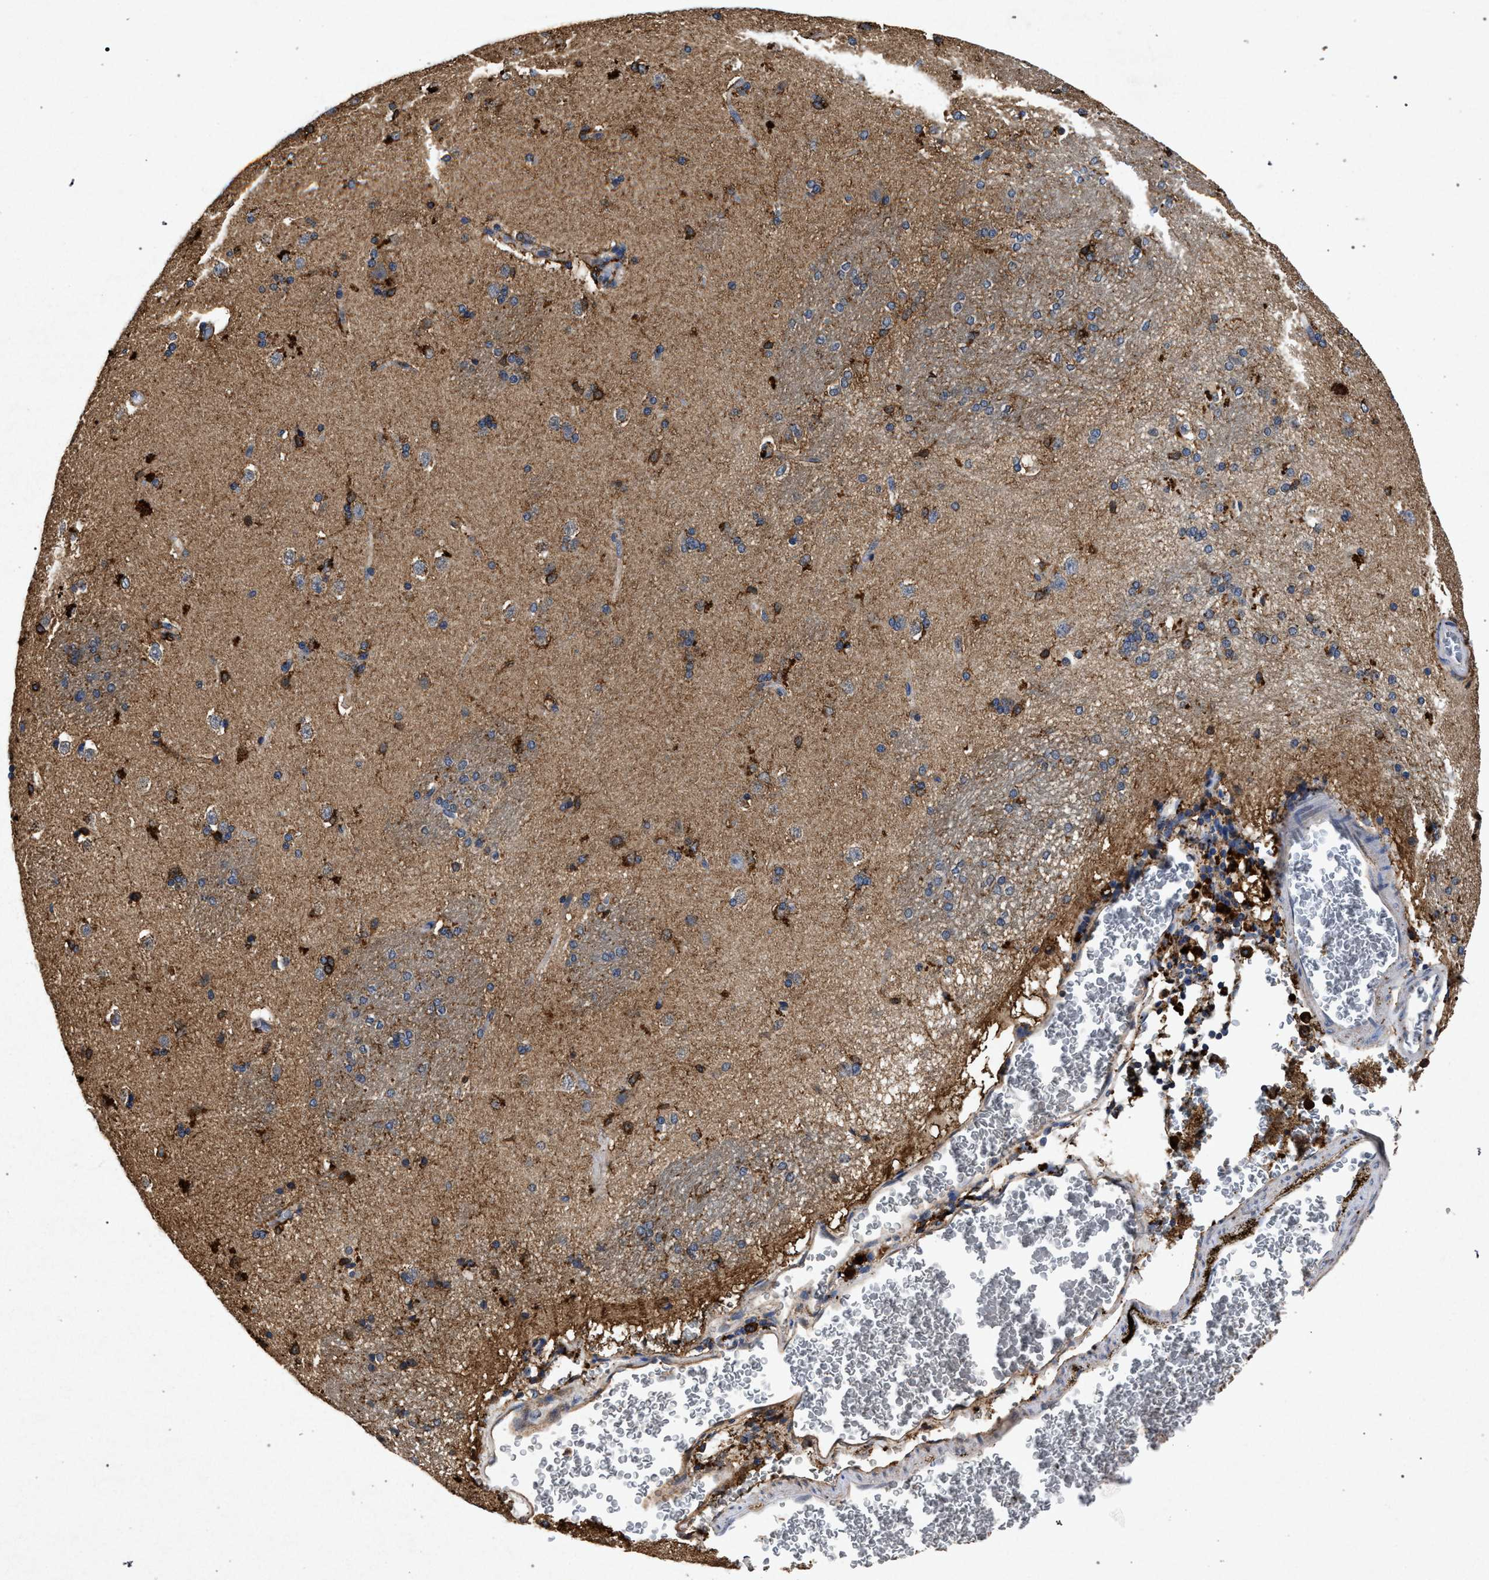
{"staining": {"intensity": "strong", "quantity": "25%-75%", "location": "cytoplasmic/membranous"}, "tissue": "caudate", "cell_type": "Glial cells", "image_type": "normal", "snomed": [{"axis": "morphology", "description": "Normal tissue, NOS"}, {"axis": "topography", "description": "Lateral ventricle wall"}], "caption": "Immunohistochemical staining of benign caudate displays high levels of strong cytoplasmic/membranous expression in approximately 25%-75% of glial cells.", "gene": "MARCKS", "patient": {"sex": "female", "age": 19}}